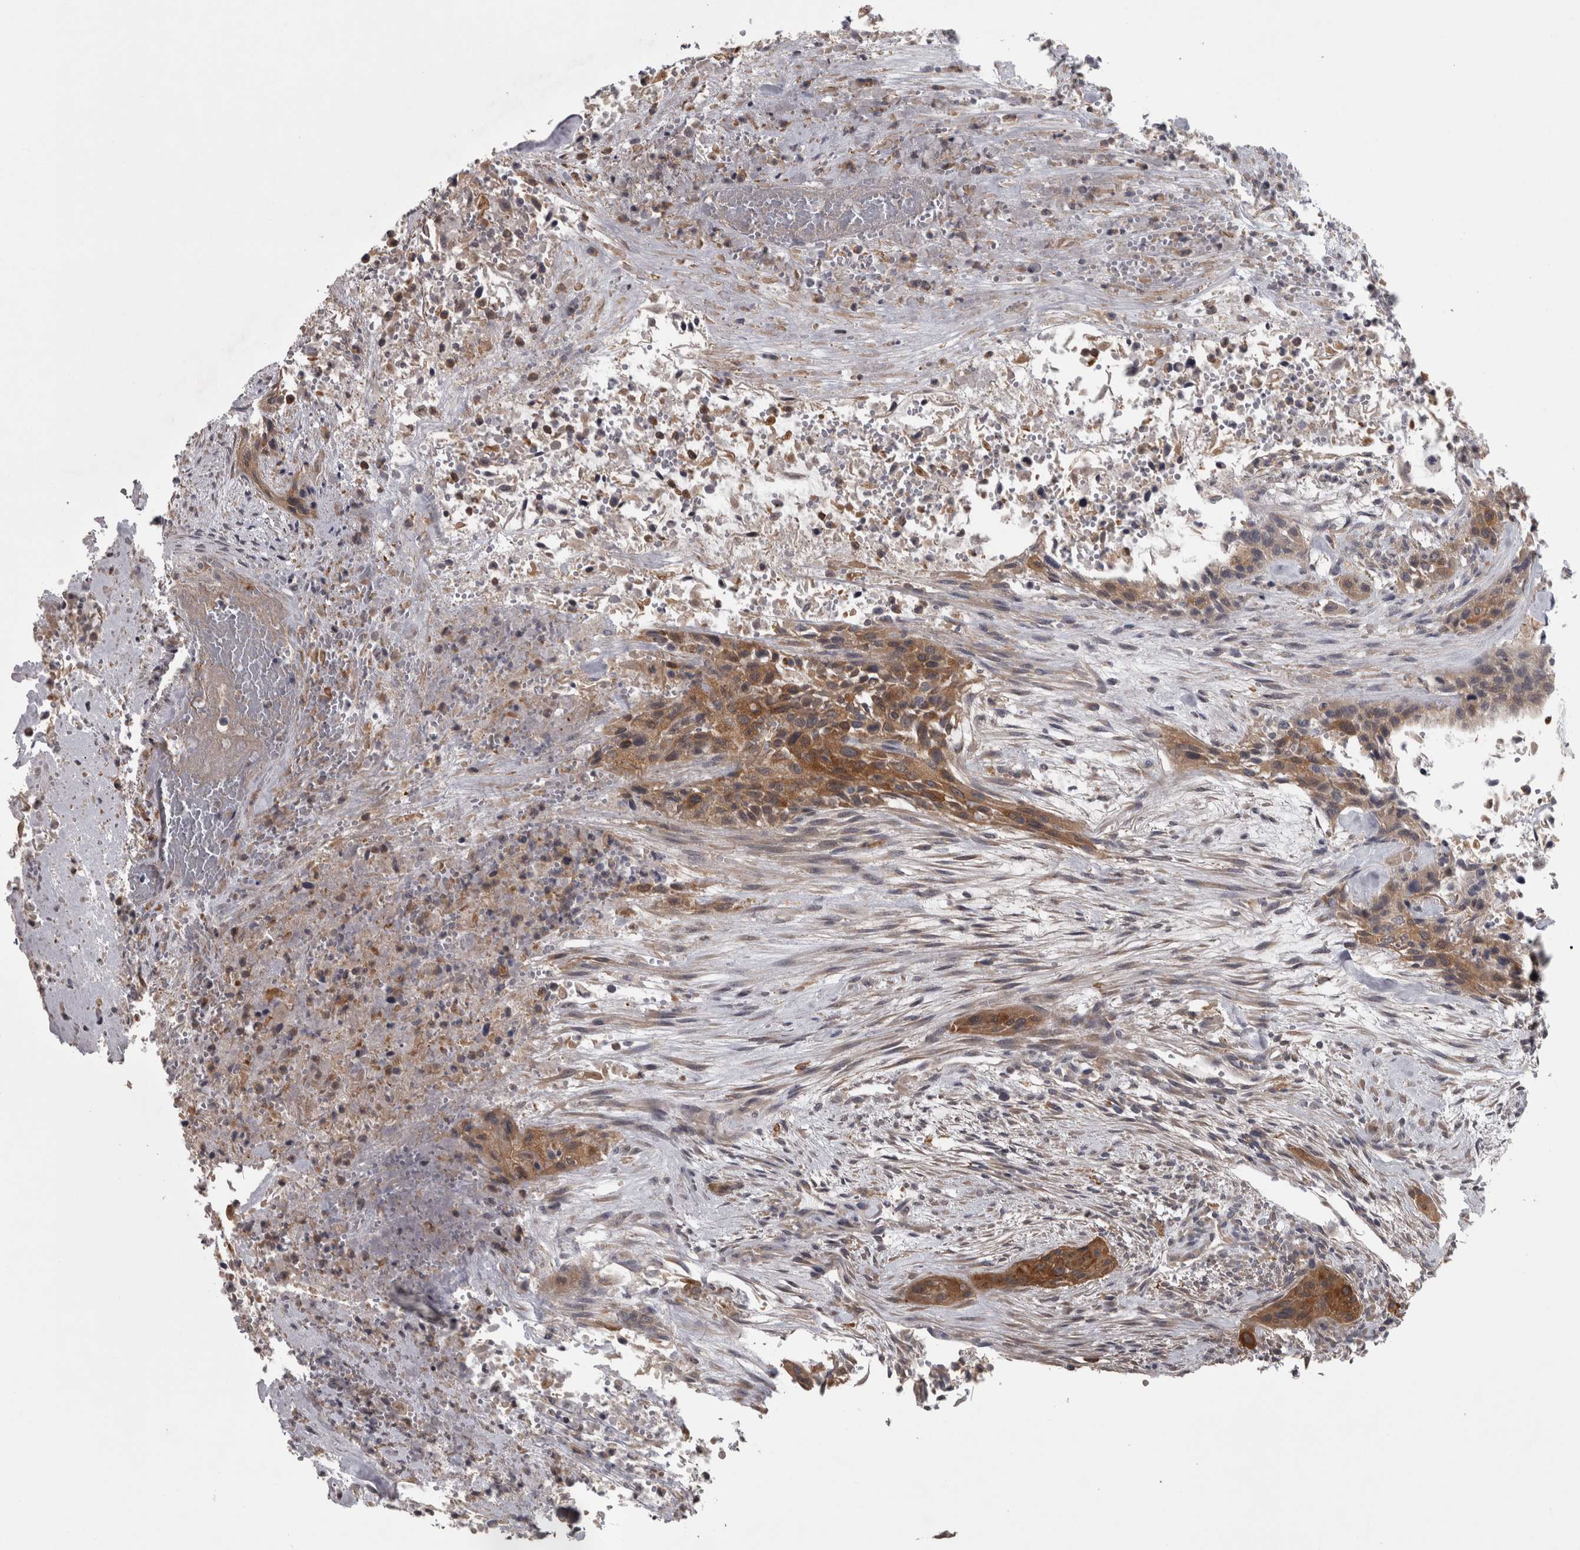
{"staining": {"intensity": "moderate", "quantity": ">75%", "location": "cytoplasmic/membranous"}, "tissue": "urothelial cancer", "cell_type": "Tumor cells", "image_type": "cancer", "snomed": [{"axis": "morphology", "description": "Urothelial carcinoma, High grade"}, {"axis": "topography", "description": "Urinary bladder"}], "caption": "The histopathology image shows immunohistochemical staining of high-grade urothelial carcinoma. There is moderate cytoplasmic/membranous expression is identified in about >75% of tumor cells. The staining is performed using DAB (3,3'-diaminobenzidine) brown chromogen to label protein expression. The nuclei are counter-stained blue using hematoxylin.", "gene": "PRKCI", "patient": {"sex": "male", "age": 35}}